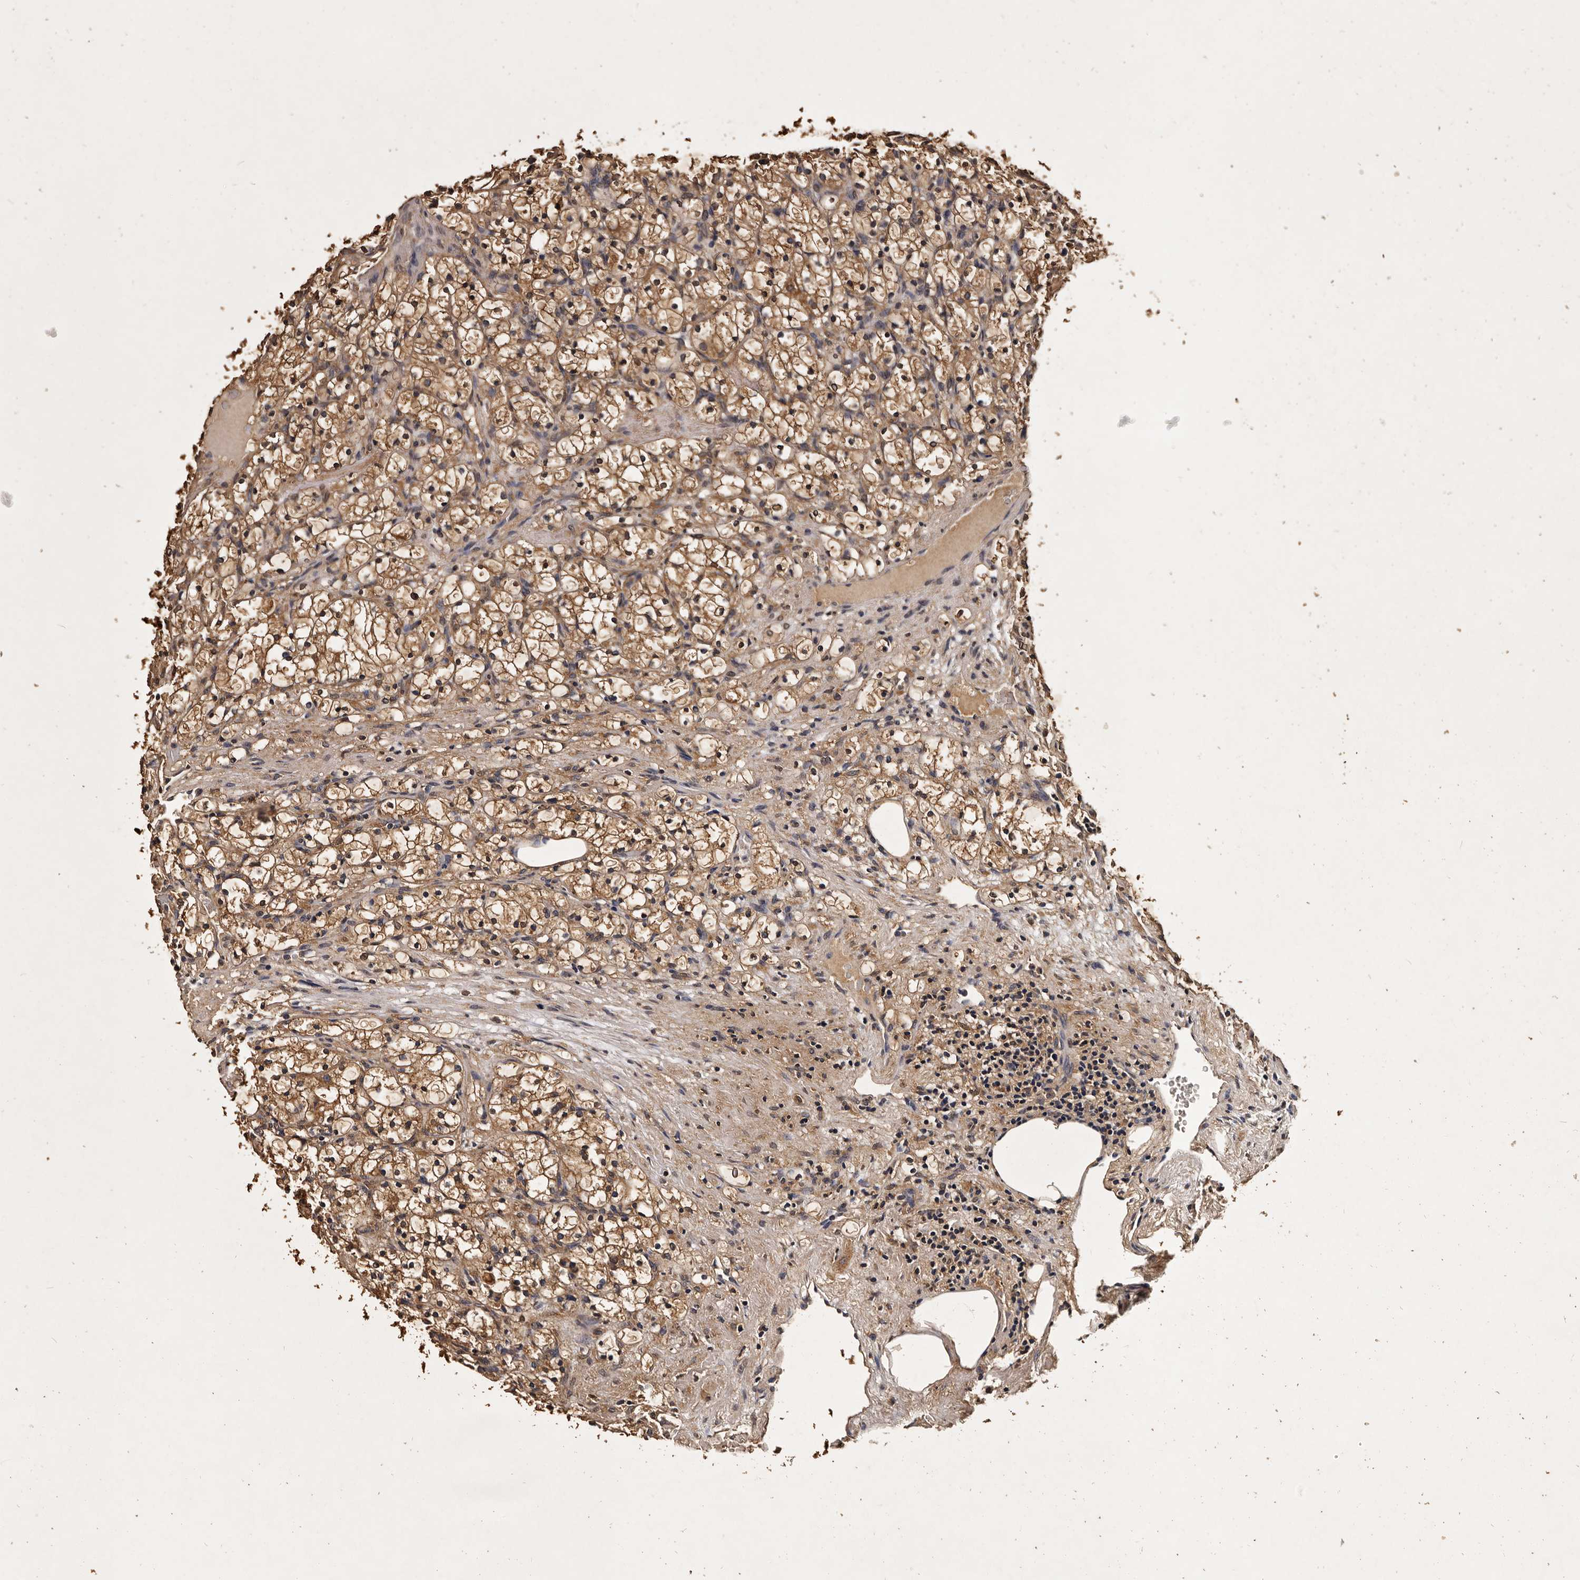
{"staining": {"intensity": "moderate", "quantity": ">75%", "location": "cytoplasmic/membranous"}, "tissue": "renal cancer", "cell_type": "Tumor cells", "image_type": "cancer", "snomed": [{"axis": "morphology", "description": "Adenocarcinoma, NOS"}, {"axis": "topography", "description": "Kidney"}], "caption": "Protein staining of adenocarcinoma (renal) tissue reveals moderate cytoplasmic/membranous expression in approximately >75% of tumor cells.", "gene": "PARS2", "patient": {"sex": "female", "age": 69}}